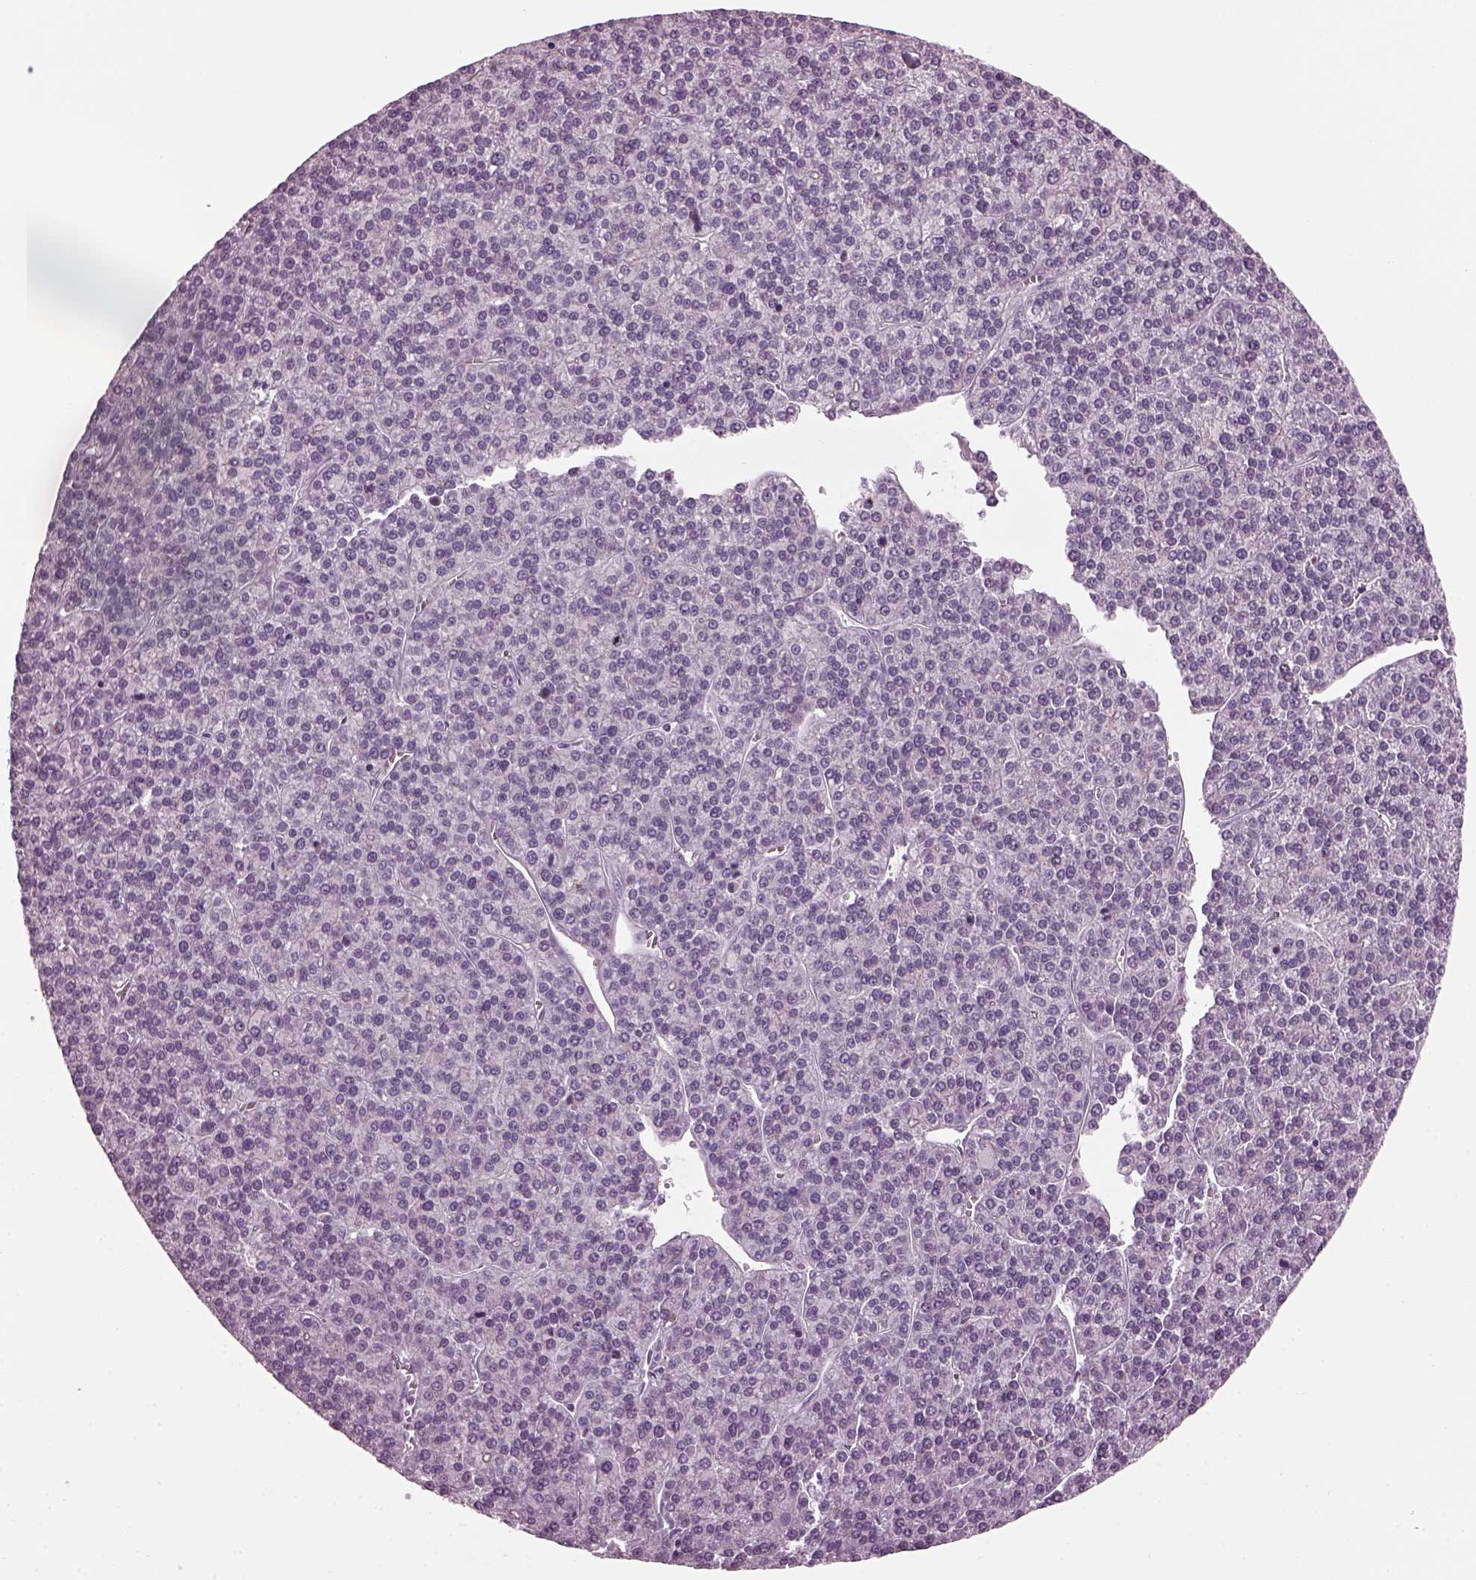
{"staining": {"intensity": "negative", "quantity": "none", "location": "none"}, "tissue": "liver cancer", "cell_type": "Tumor cells", "image_type": "cancer", "snomed": [{"axis": "morphology", "description": "Carcinoma, Hepatocellular, NOS"}, {"axis": "topography", "description": "Liver"}], "caption": "Immunohistochemical staining of hepatocellular carcinoma (liver) shows no significant expression in tumor cells.", "gene": "DPYSL5", "patient": {"sex": "female", "age": 58}}